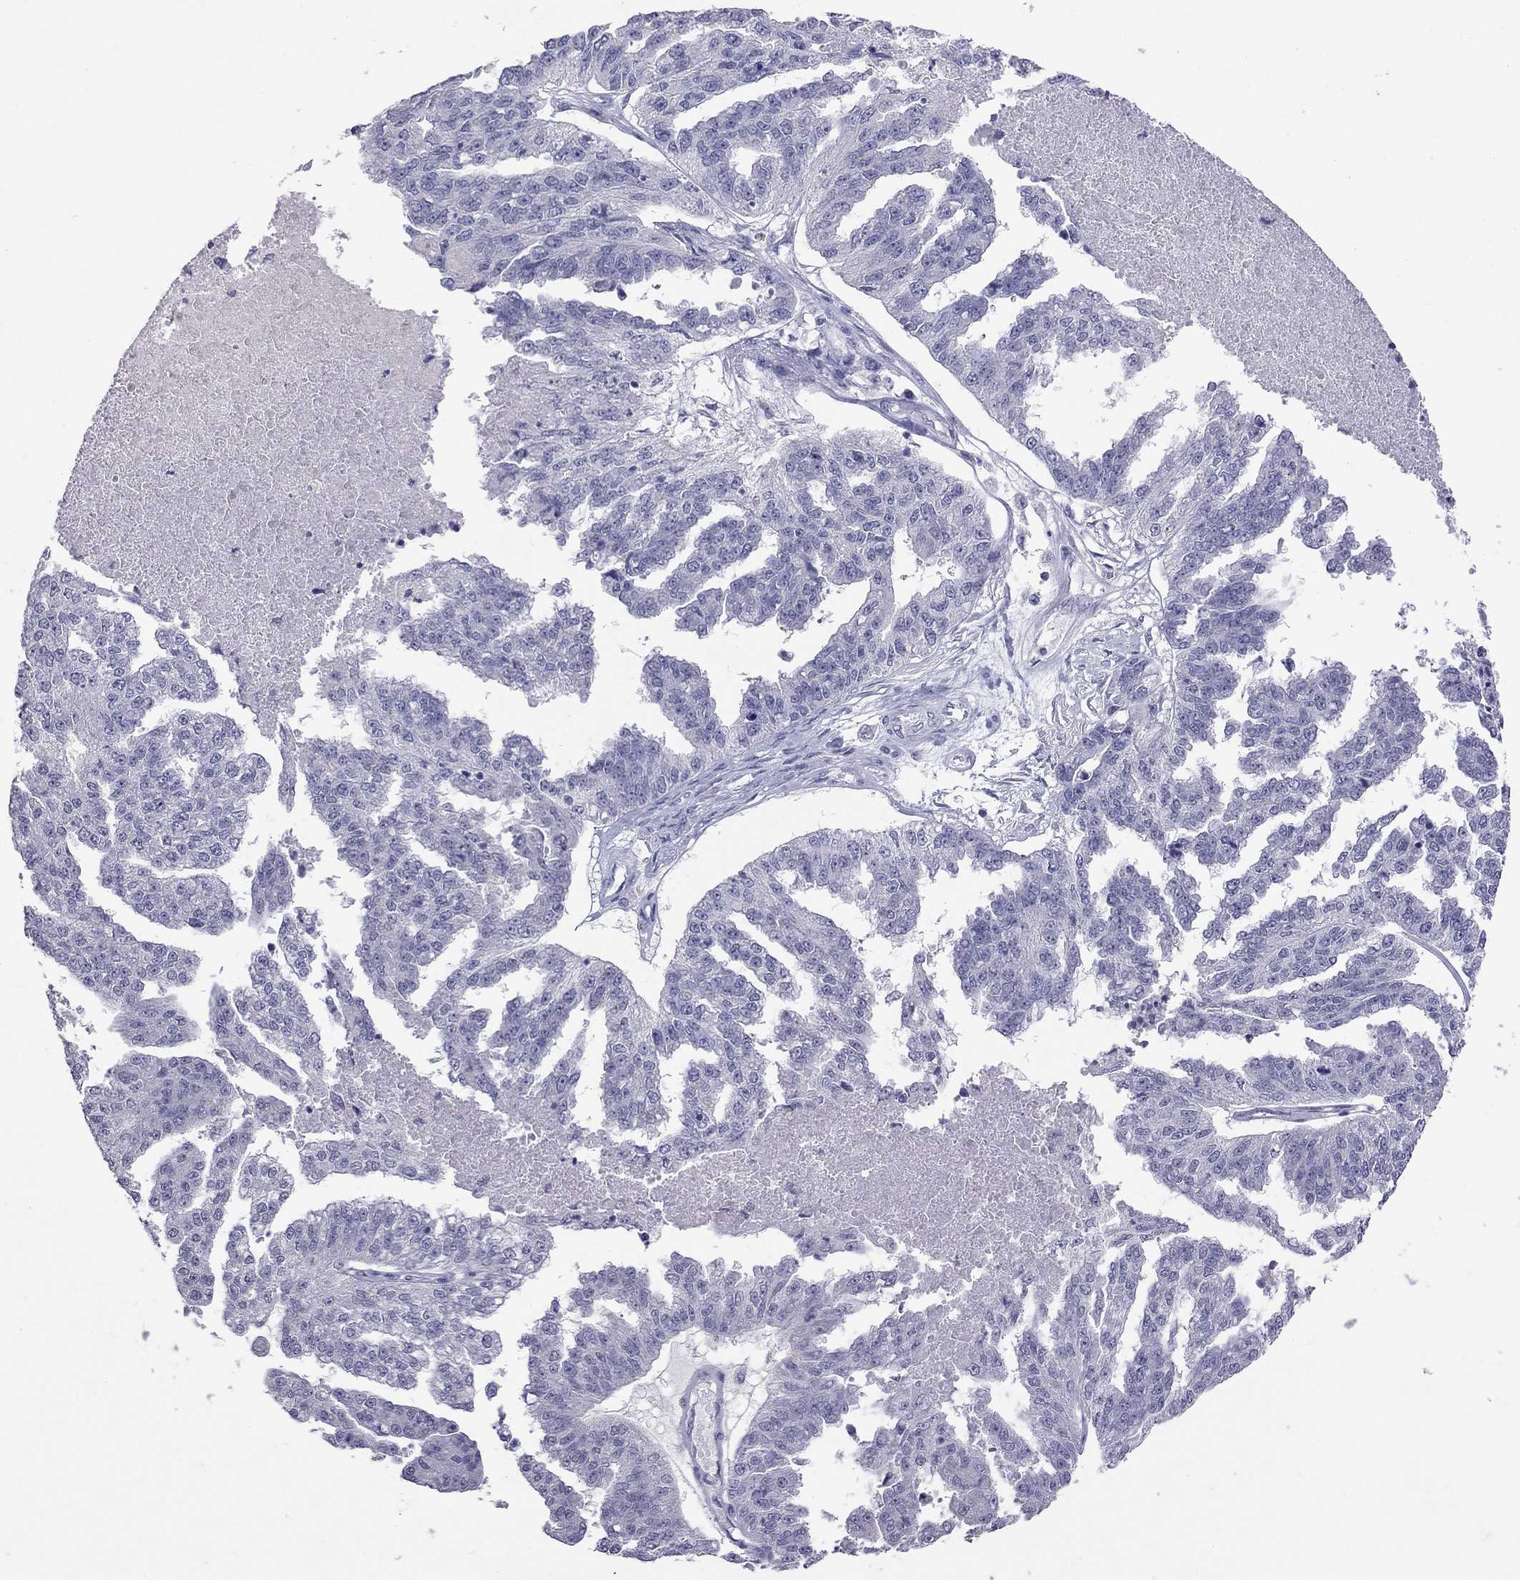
{"staining": {"intensity": "negative", "quantity": "none", "location": "none"}, "tissue": "ovarian cancer", "cell_type": "Tumor cells", "image_type": "cancer", "snomed": [{"axis": "morphology", "description": "Cystadenocarcinoma, serous, NOS"}, {"axis": "topography", "description": "Ovary"}], "caption": "Tumor cells are negative for protein expression in human ovarian serous cystadenocarcinoma.", "gene": "SLAMF1", "patient": {"sex": "female", "age": 58}}